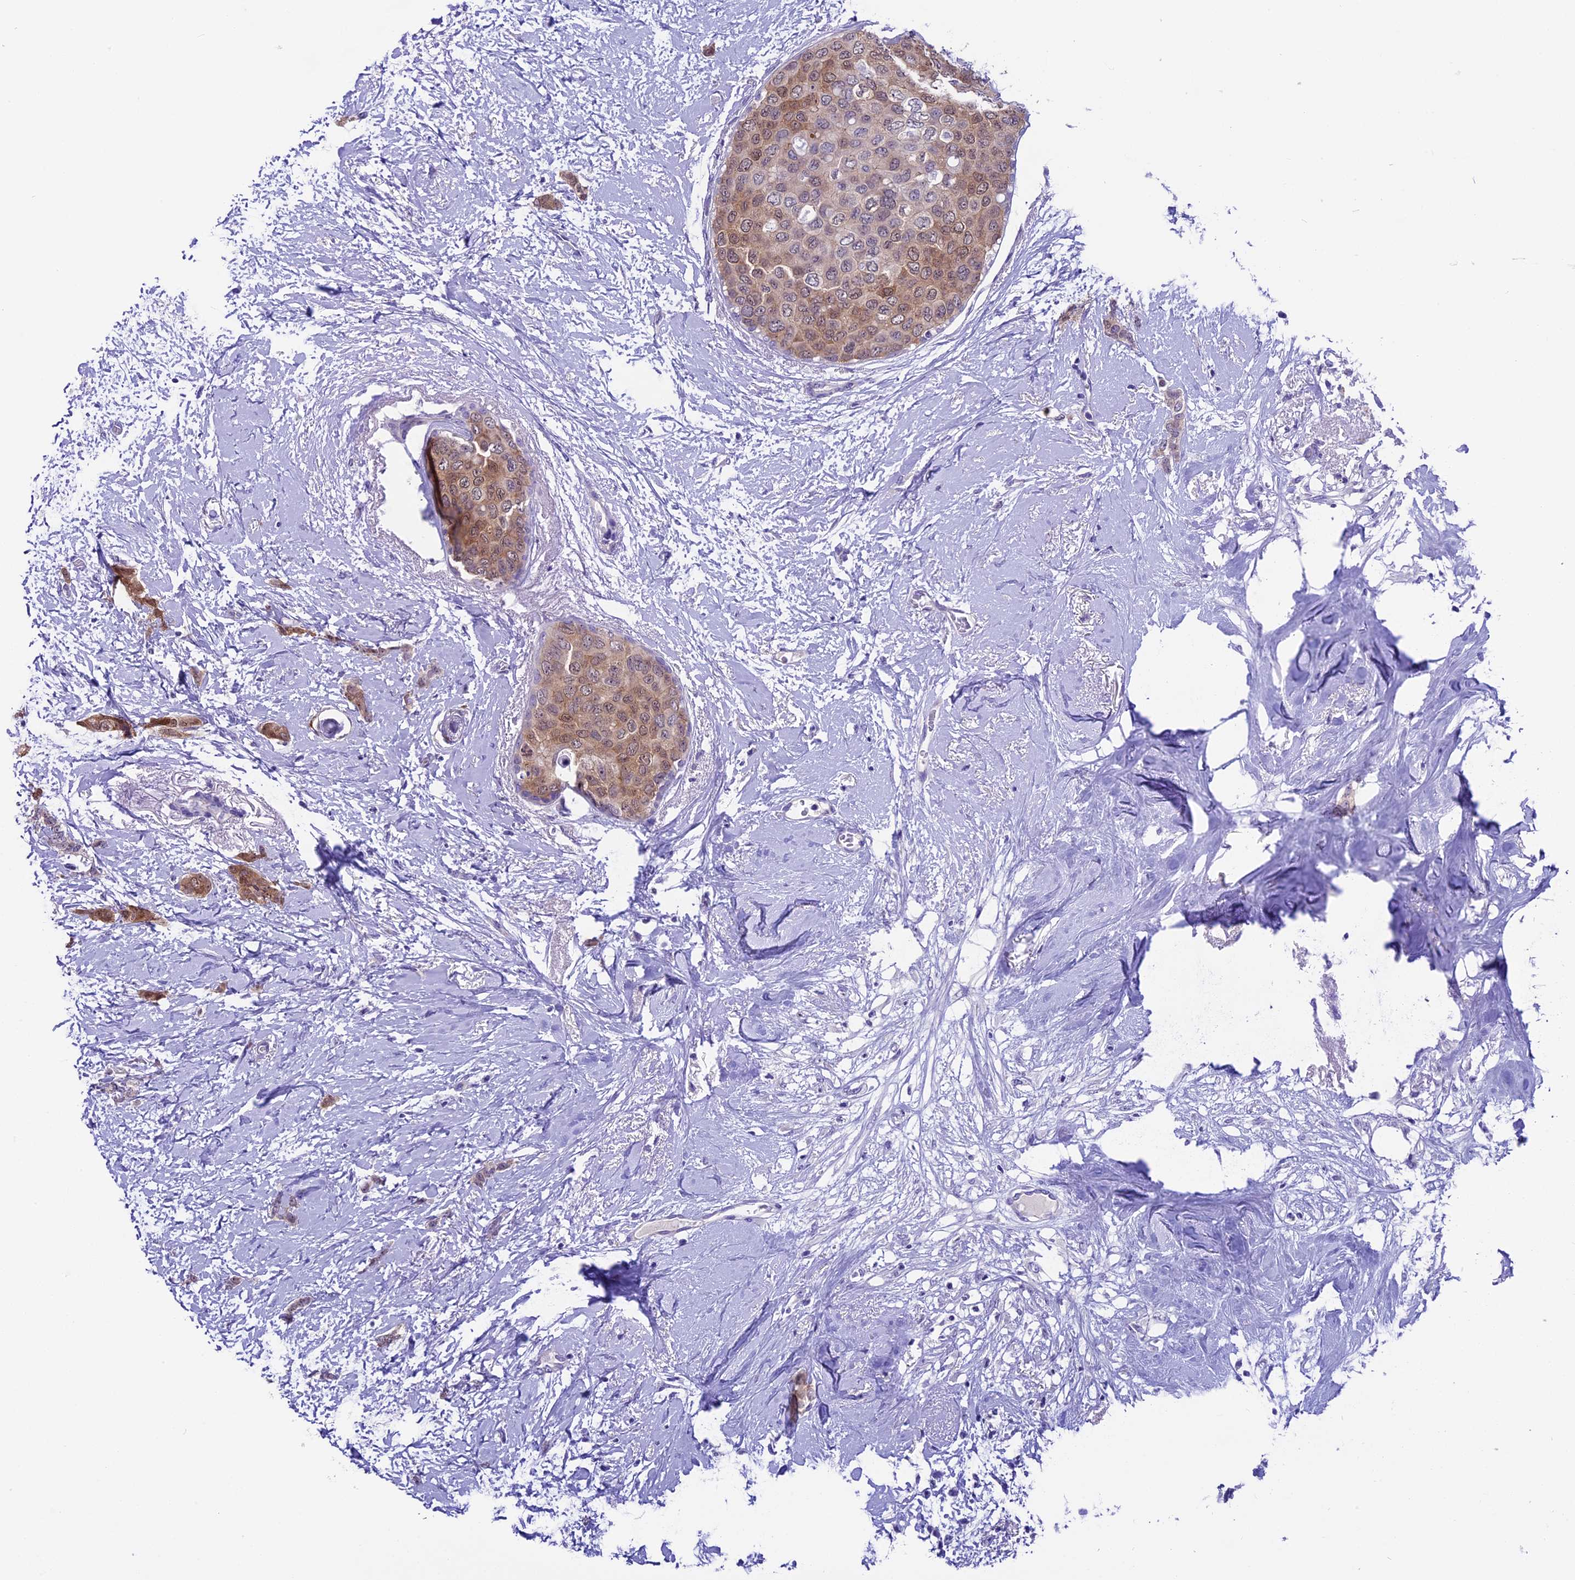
{"staining": {"intensity": "moderate", "quantity": "25%-75%", "location": "cytoplasmic/membranous,nuclear"}, "tissue": "breast cancer", "cell_type": "Tumor cells", "image_type": "cancer", "snomed": [{"axis": "morphology", "description": "Duct carcinoma"}, {"axis": "topography", "description": "Breast"}], "caption": "This image shows IHC staining of human breast invasive ductal carcinoma, with medium moderate cytoplasmic/membranous and nuclear positivity in about 25%-75% of tumor cells.", "gene": "PRR15", "patient": {"sex": "female", "age": 72}}